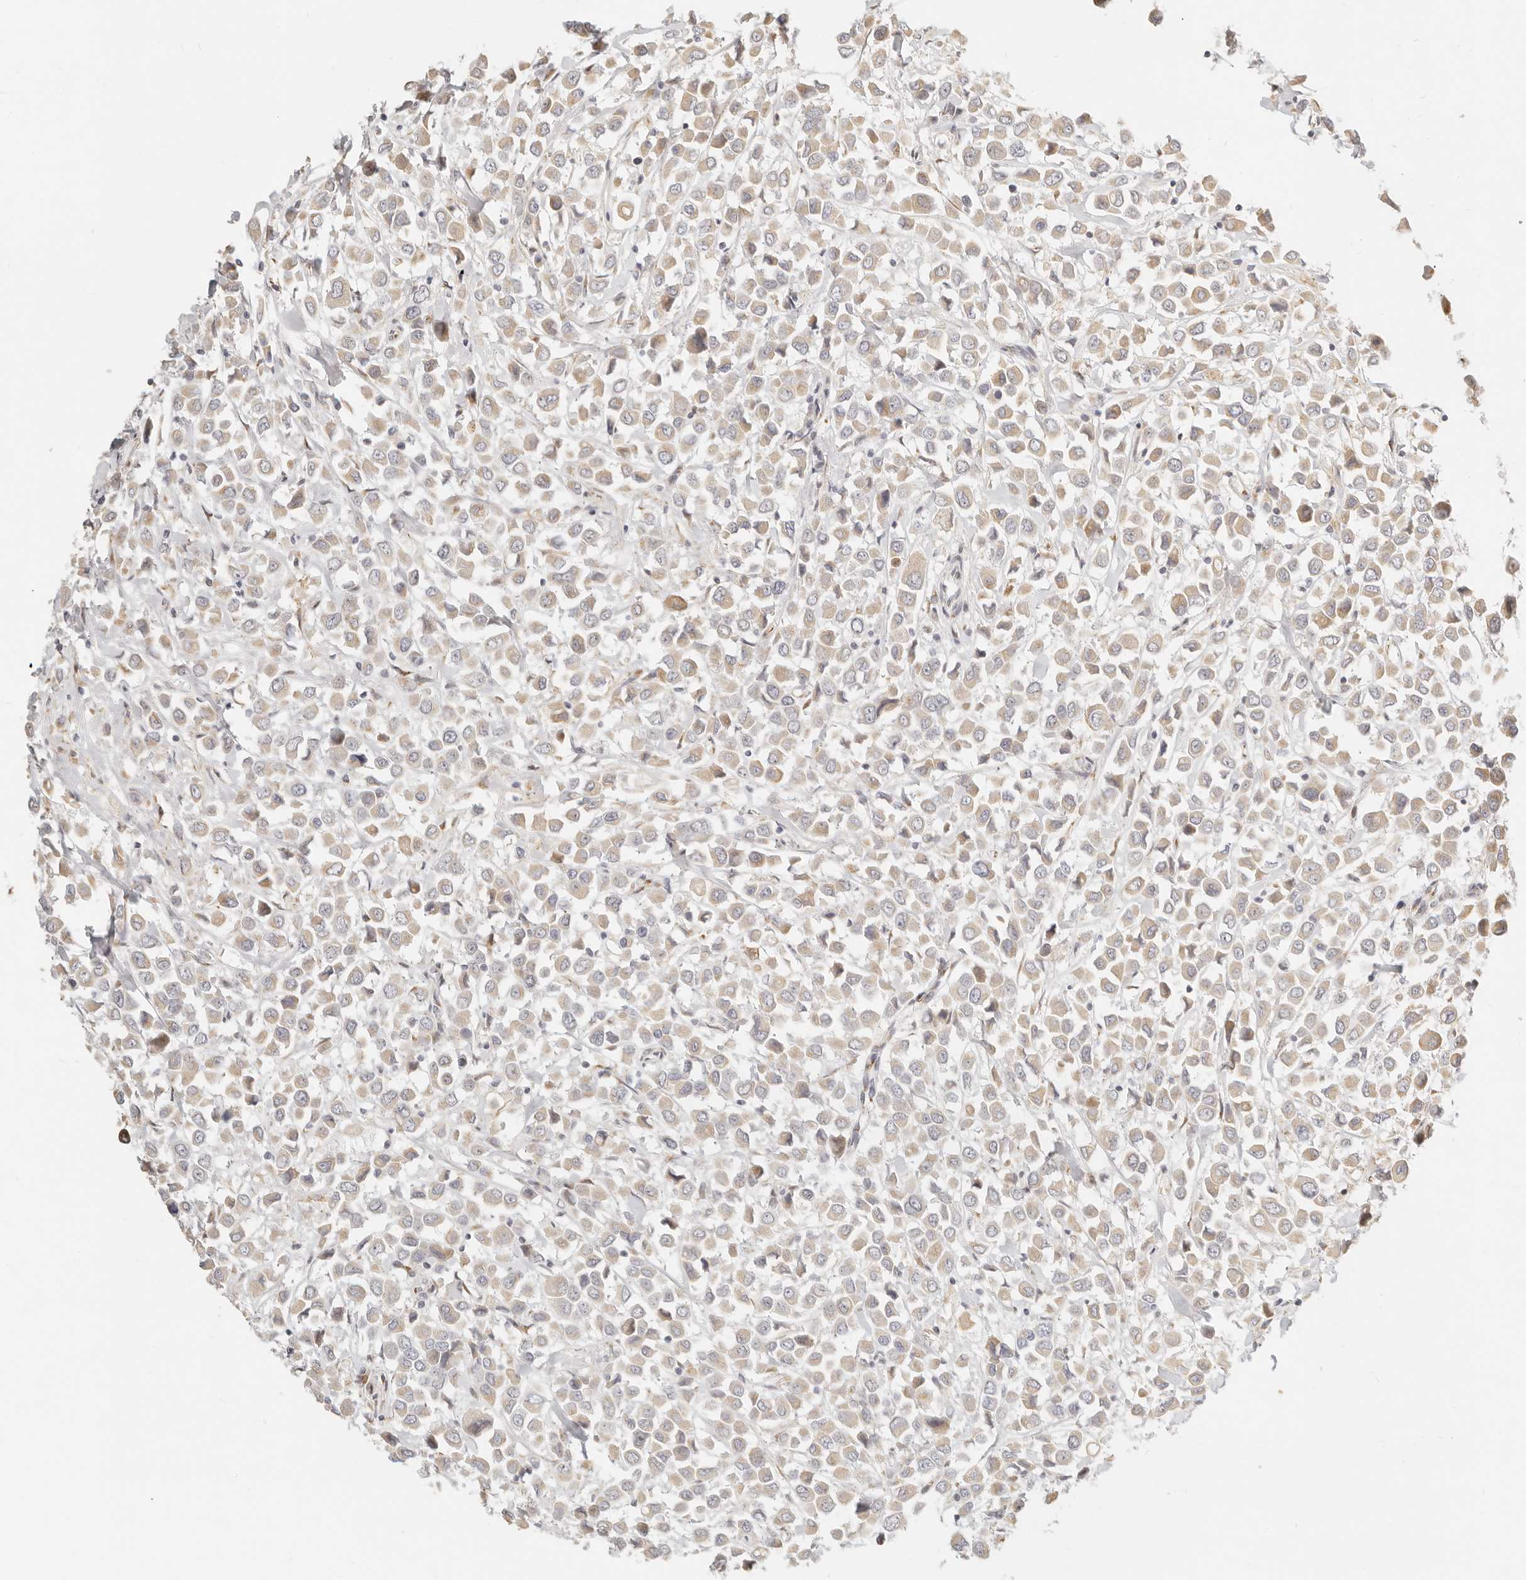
{"staining": {"intensity": "weak", "quantity": "25%-75%", "location": "cytoplasmic/membranous"}, "tissue": "breast cancer", "cell_type": "Tumor cells", "image_type": "cancer", "snomed": [{"axis": "morphology", "description": "Duct carcinoma"}, {"axis": "topography", "description": "Breast"}], "caption": "Immunohistochemical staining of human breast cancer reveals low levels of weak cytoplasmic/membranous expression in approximately 25%-75% of tumor cells. The protein is stained brown, and the nuclei are stained in blue (DAB IHC with brightfield microscopy, high magnification).", "gene": "FAM20B", "patient": {"sex": "female", "age": 61}}